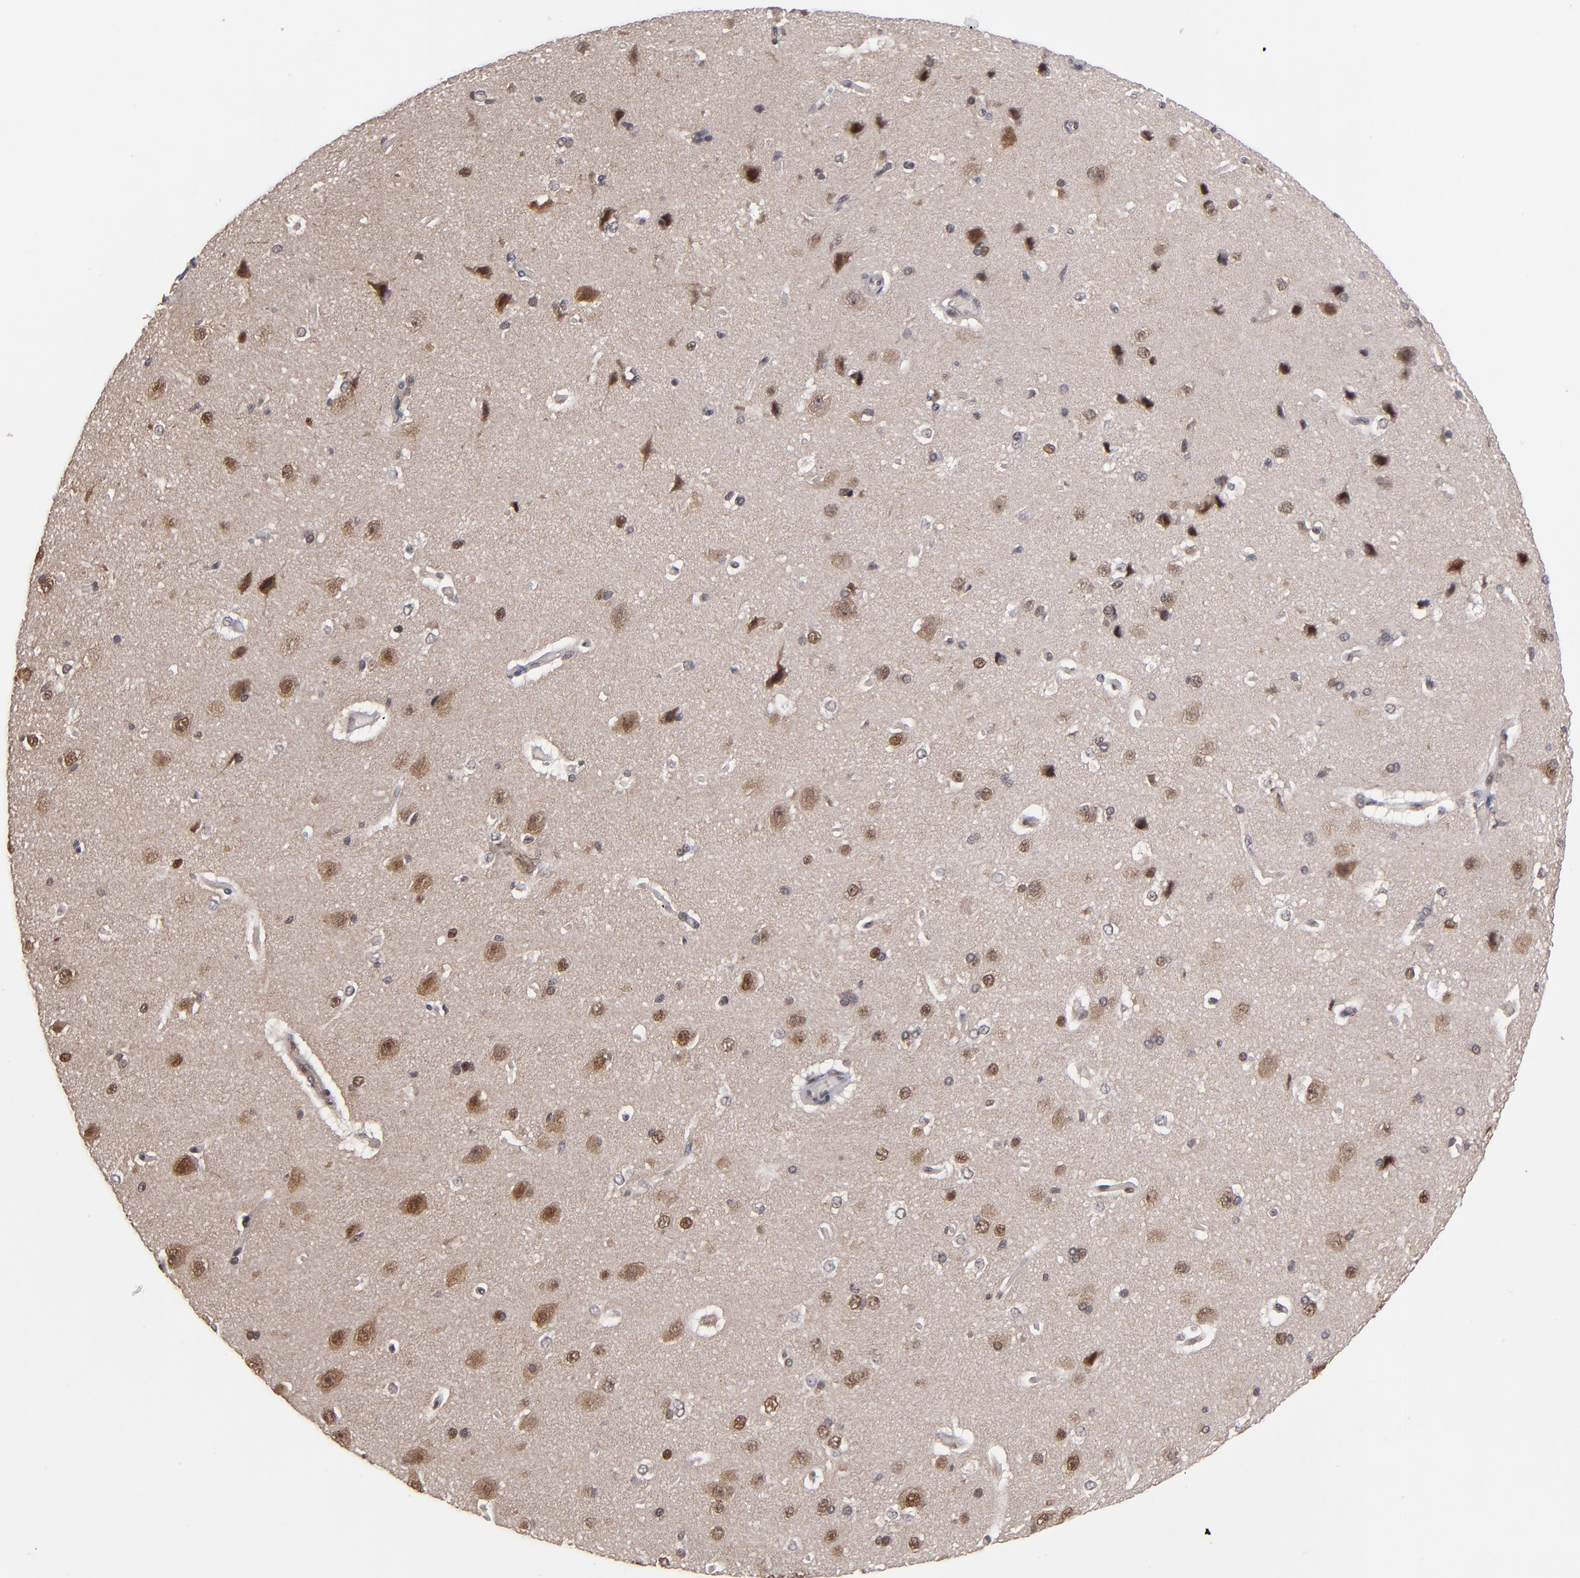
{"staining": {"intensity": "negative", "quantity": "none", "location": "none"}, "tissue": "cerebral cortex", "cell_type": "Endothelial cells", "image_type": "normal", "snomed": [{"axis": "morphology", "description": "Normal tissue, NOS"}, {"axis": "topography", "description": "Cerebral cortex"}], "caption": "Immunohistochemical staining of normal cerebral cortex exhibits no significant expression in endothelial cells.", "gene": "HUWE1", "patient": {"sex": "female", "age": 45}}